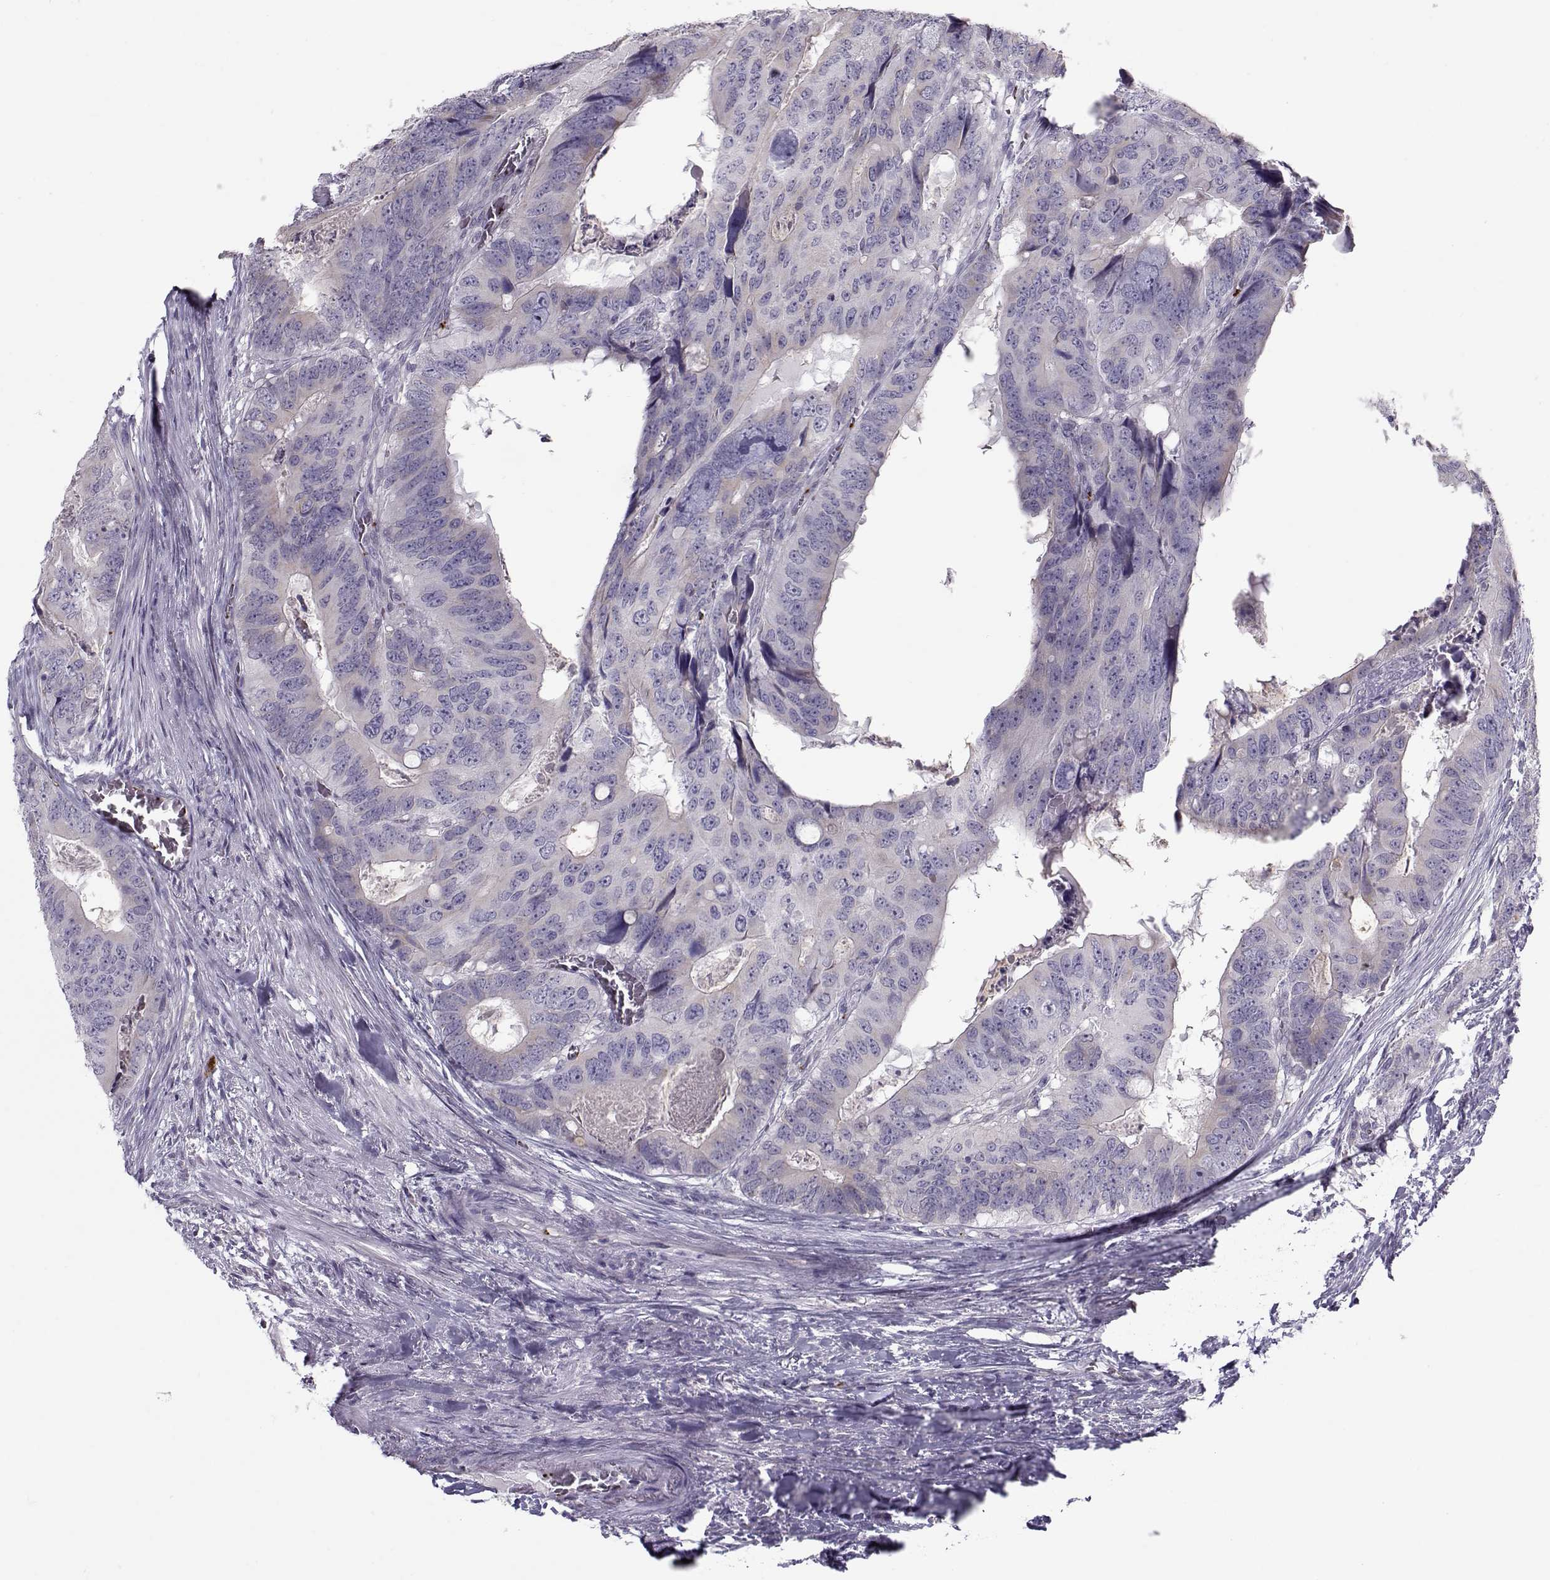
{"staining": {"intensity": "weak", "quantity": "<25%", "location": "cytoplasmic/membranous"}, "tissue": "colorectal cancer", "cell_type": "Tumor cells", "image_type": "cancer", "snomed": [{"axis": "morphology", "description": "Adenocarcinoma, NOS"}, {"axis": "topography", "description": "Colon"}], "caption": "High power microscopy histopathology image of an IHC image of colorectal cancer, revealing no significant expression in tumor cells. Nuclei are stained in blue.", "gene": "KLF17", "patient": {"sex": "male", "age": 79}}